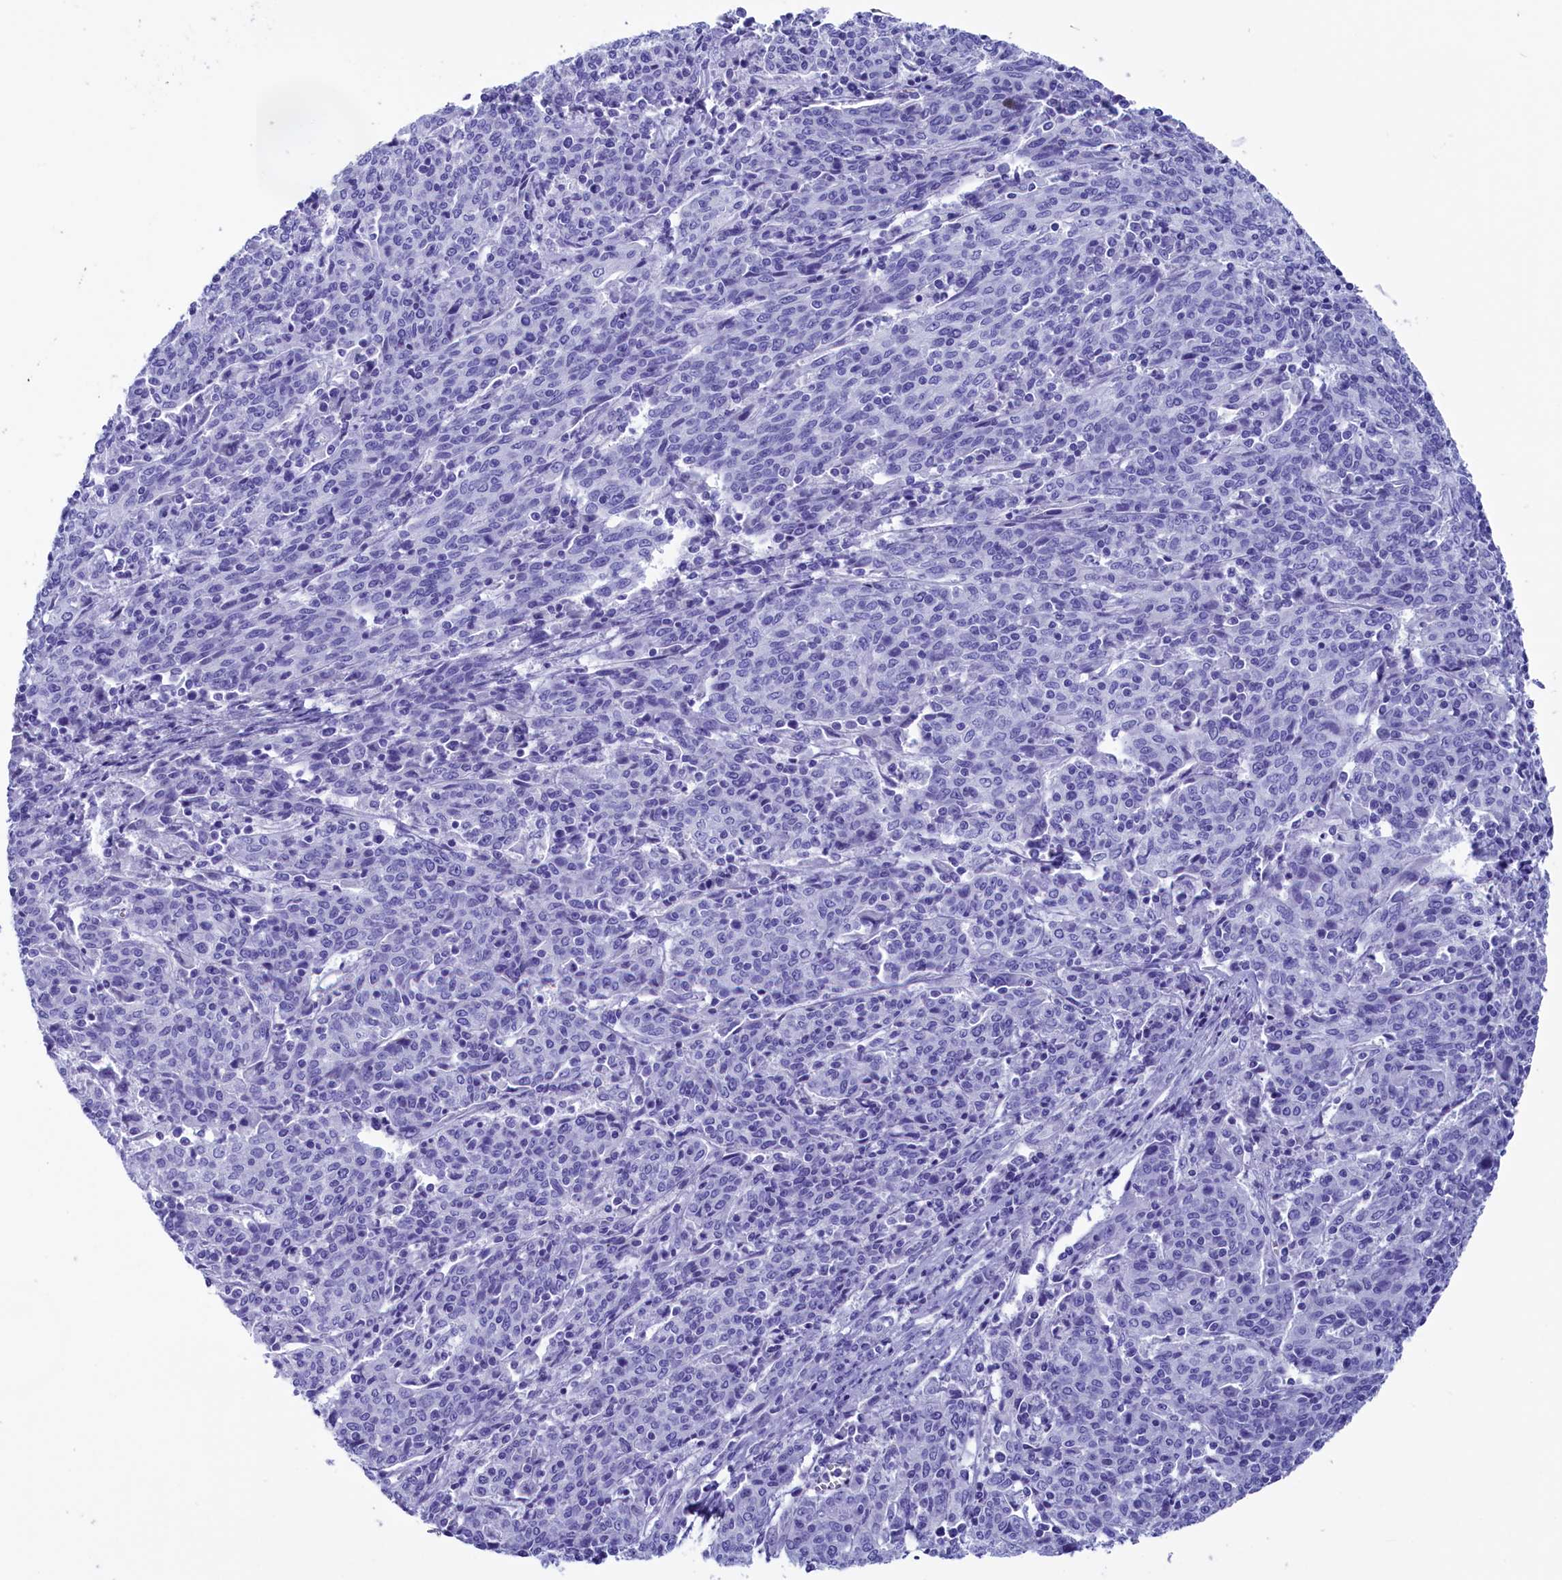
{"staining": {"intensity": "negative", "quantity": "none", "location": "none"}, "tissue": "cervical cancer", "cell_type": "Tumor cells", "image_type": "cancer", "snomed": [{"axis": "morphology", "description": "Squamous cell carcinoma, NOS"}, {"axis": "topography", "description": "Cervix"}], "caption": "Human squamous cell carcinoma (cervical) stained for a protein using immunohistochemistry displays no staining in tumor cells.", "gene": "ANKRD29", "patient": {"sex": "female", "age": 67}}